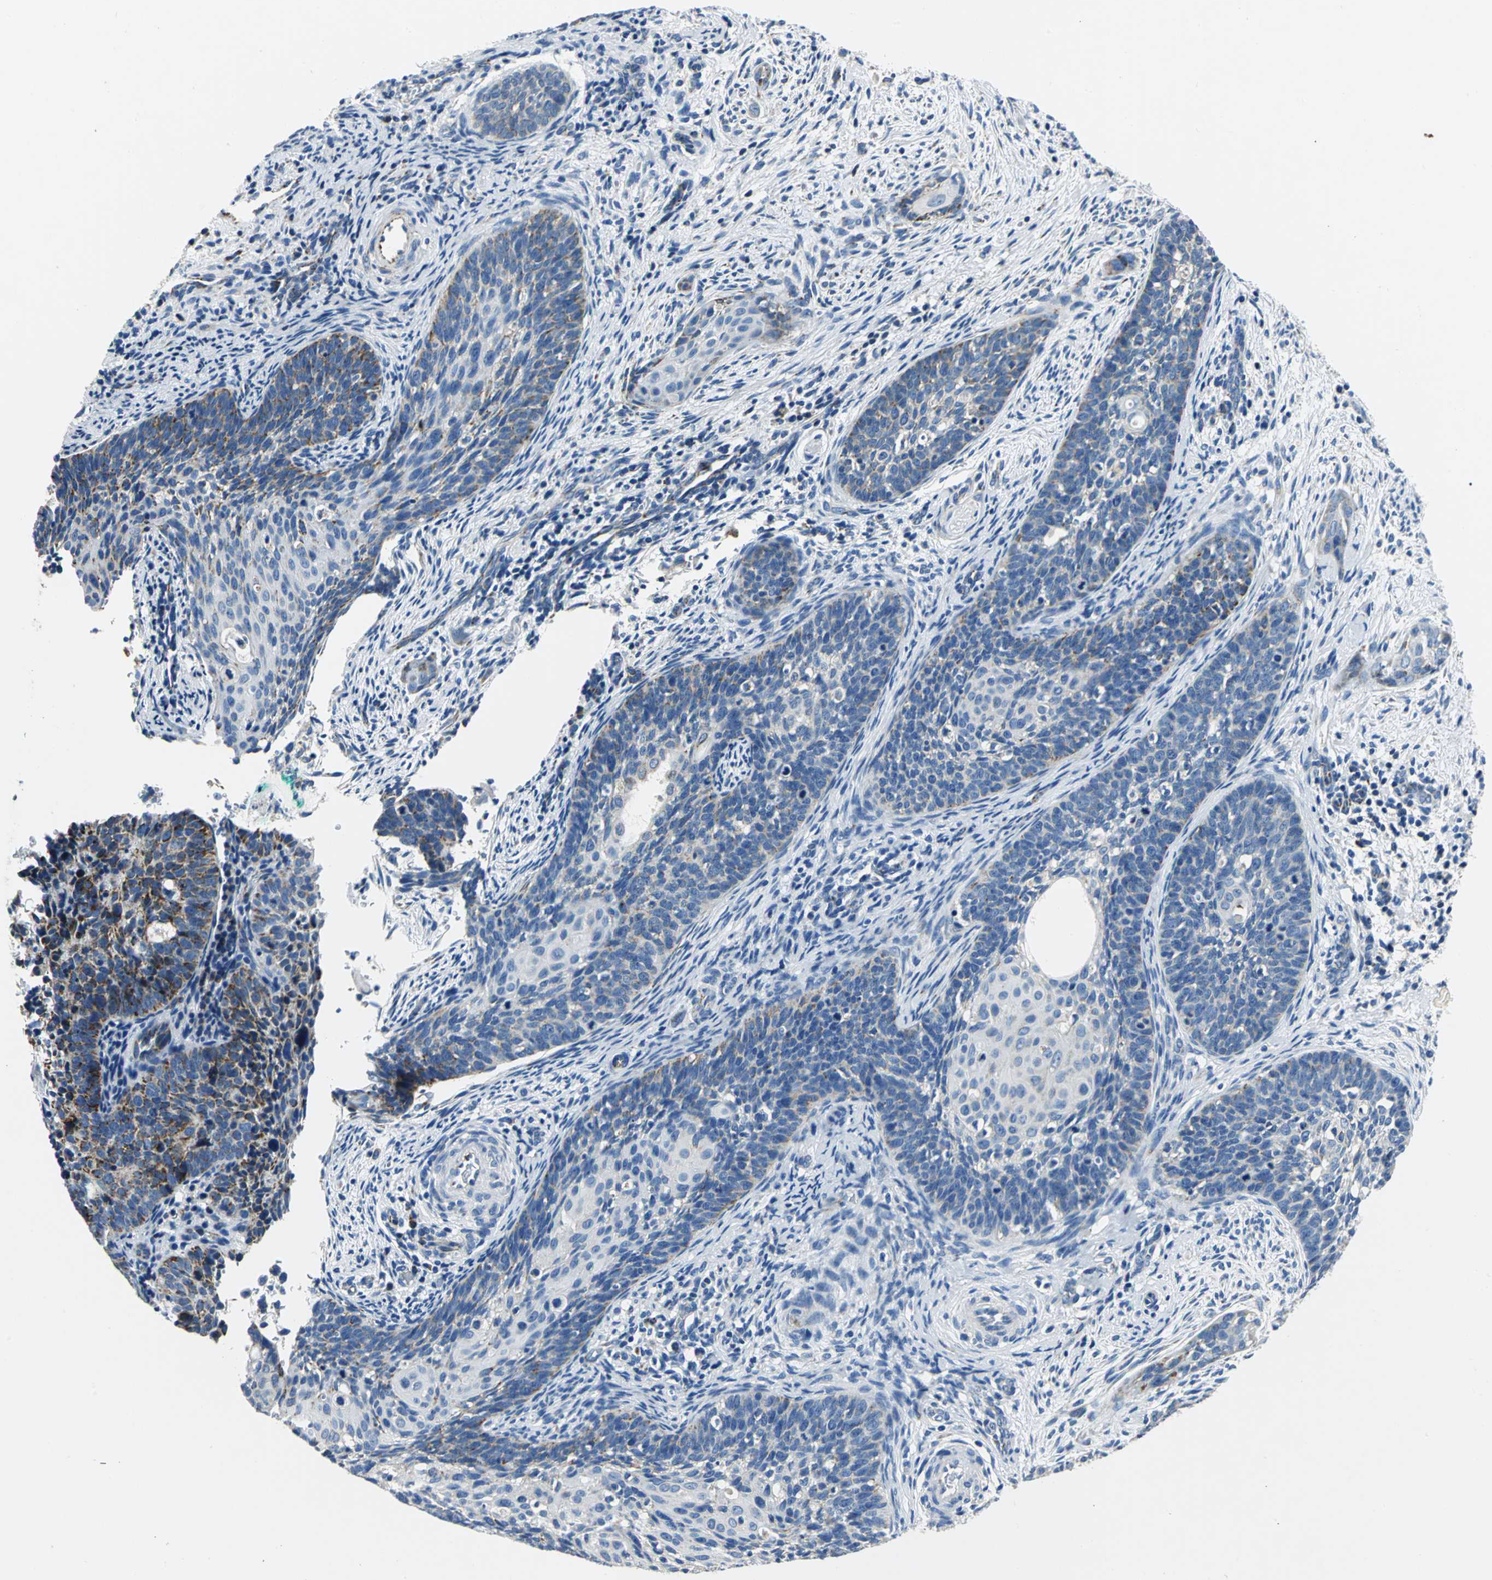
{"staining": {"intensity": "weak", "quantity": "25%-75%", "location": "cytoplasmic/membranous"}, "tissue": "cervical cancer", "cell_type": "Tumor cells", "image_type": "cancer", "snomed": [{"axis": "morphology", "description": "Squamous cell carcinoma, NOS"}, {"axis": "topography", "description": "Cervix"}], "caption": "Squamous cell carcinoma (cervical) tissue displays weak cytoplasmic/membranous expression in about 25%-75% of tumor cells, visualized by immunohistochemistry.", "gene": "IFI6", "patient": {"sex": "female", "age": 33}}